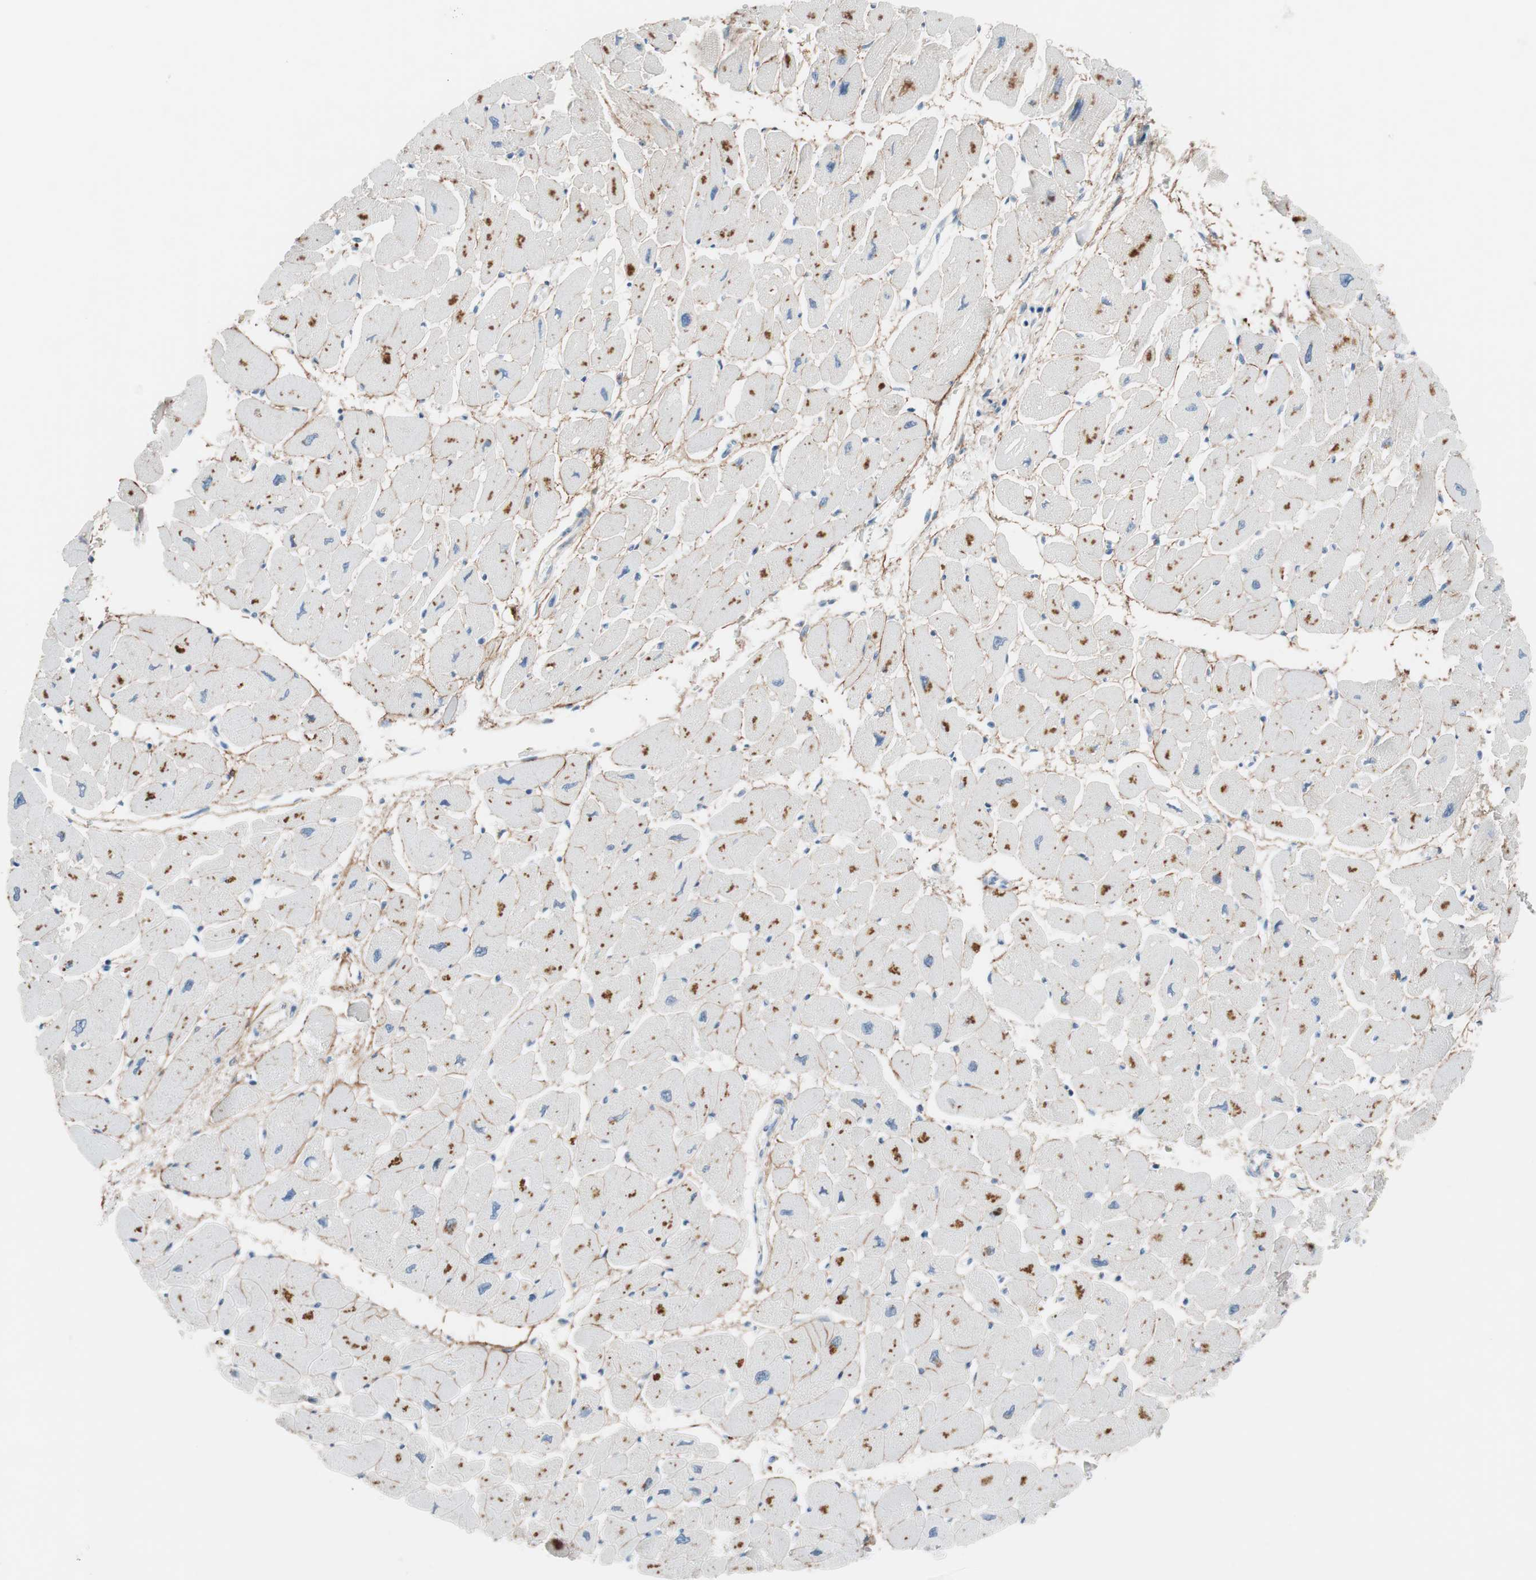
{"staining": {"intensity": "negative", "quantity": "none", "location": "none"}, "tissue": "heart muscle", "cell_type": "Cardiomyocytes", "image_type": "normal", "snomed": [{"axis": "morphology", "description": "Normal tissue, NOS"}, {"axis": "topography", "description": "Heart"}], "caption": "DAB (3,3'-diaminobenzidine) immunohistochemical staining of benign heart muscle exhibits no significant staining in cardiomyocytes.", "gene": "FOSL1", "patient": {"sex": "female", "age": 54}}